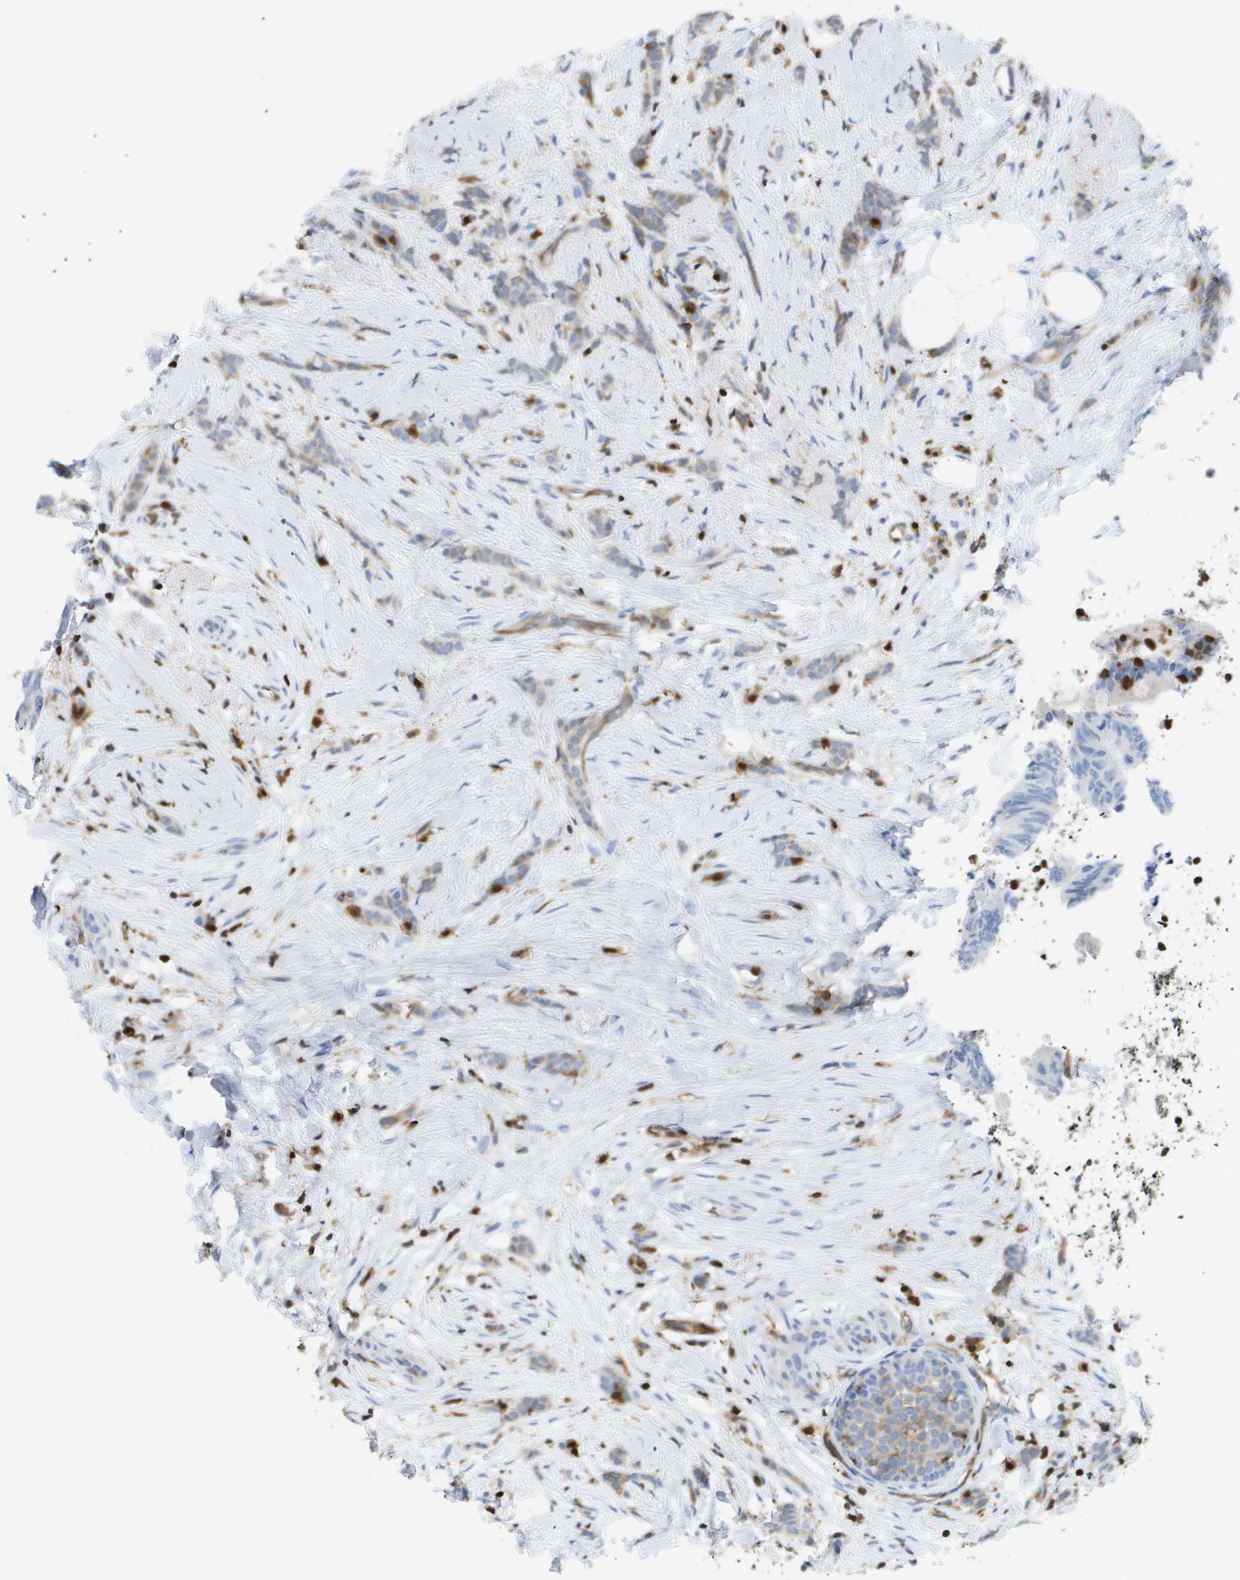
{"staining": {"intensity": "weak", "quantity": "25%-75%", "location": "cytoplasmic/membranous"}, "tissue": "breast cancer", "cell_type": "Tumor cells", "image_type": "cancer", "snomed": [{"axis": "morphology", "description": "Lobular carcinoma, in situ"}, {"axis": "morphology", "description": "Lobular carcinoma"}, {"axis": "topography", "description": "Breast"}], "caption": "Tumor cells reveal weak cytoplasmic/membranous staining in about 25%-75% of cells in lobular carcinoma in situ (breast).", "gene": "DOCK5", "patient": {"sex": "female", "age": 41}}